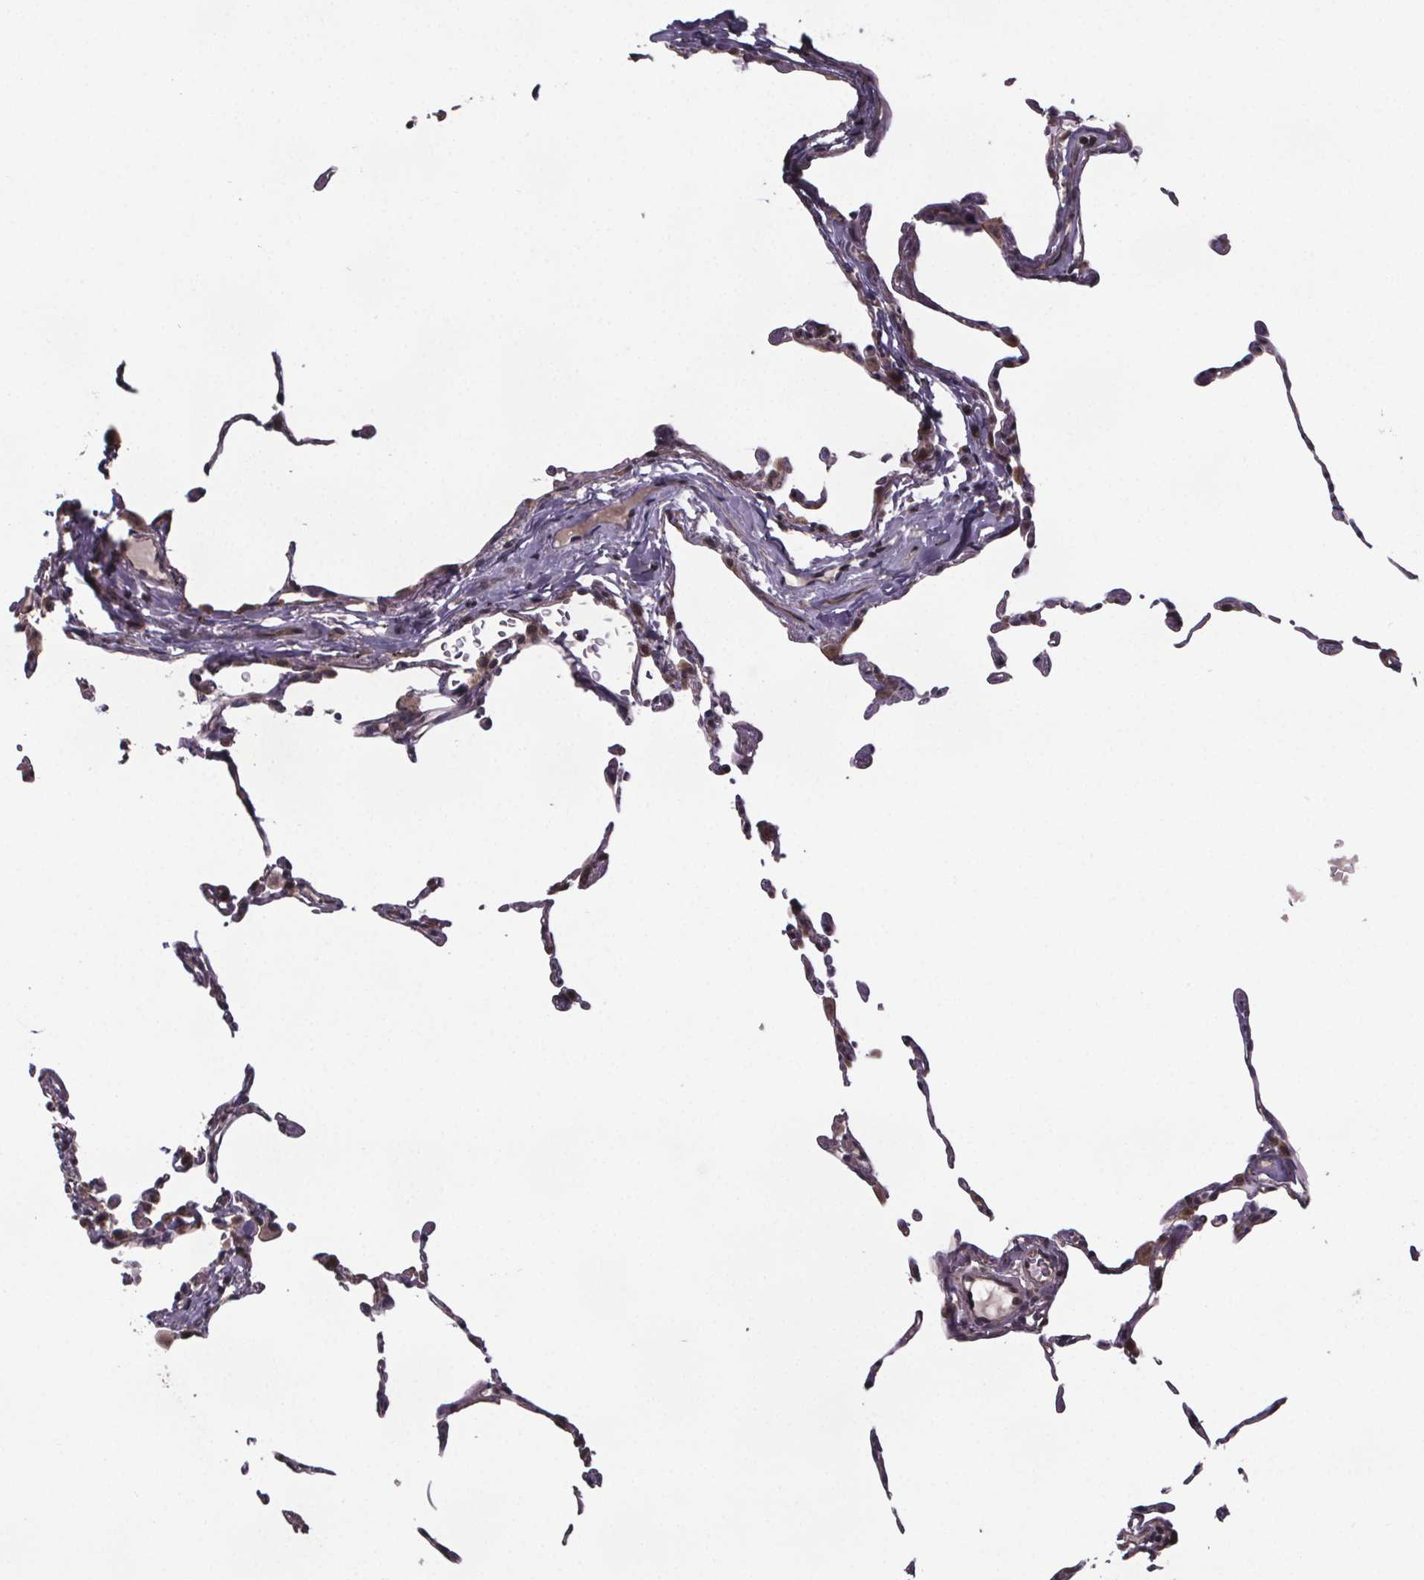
{"staining": {"intensity": "moderate", "quantity": "25%-75%", "location": "cytoplasmic/membranous"}, "tissue": "lung", "cell_type": "Alveolar cells", "image_type": "normal", "snomed": [{"axis": "morphology", "description": "Normal tissue, NOS"}, {"axis": "topography", "description": "Lung"}], "caption": "Protein positivity by immunohistochemistry (IHC) shows moderate cytoplasmic/membranous expression in about 25%-75% of alveolar cells in benign lung.", "gene": "SAT1", "patient": {"sex": "female", "age": 57}}